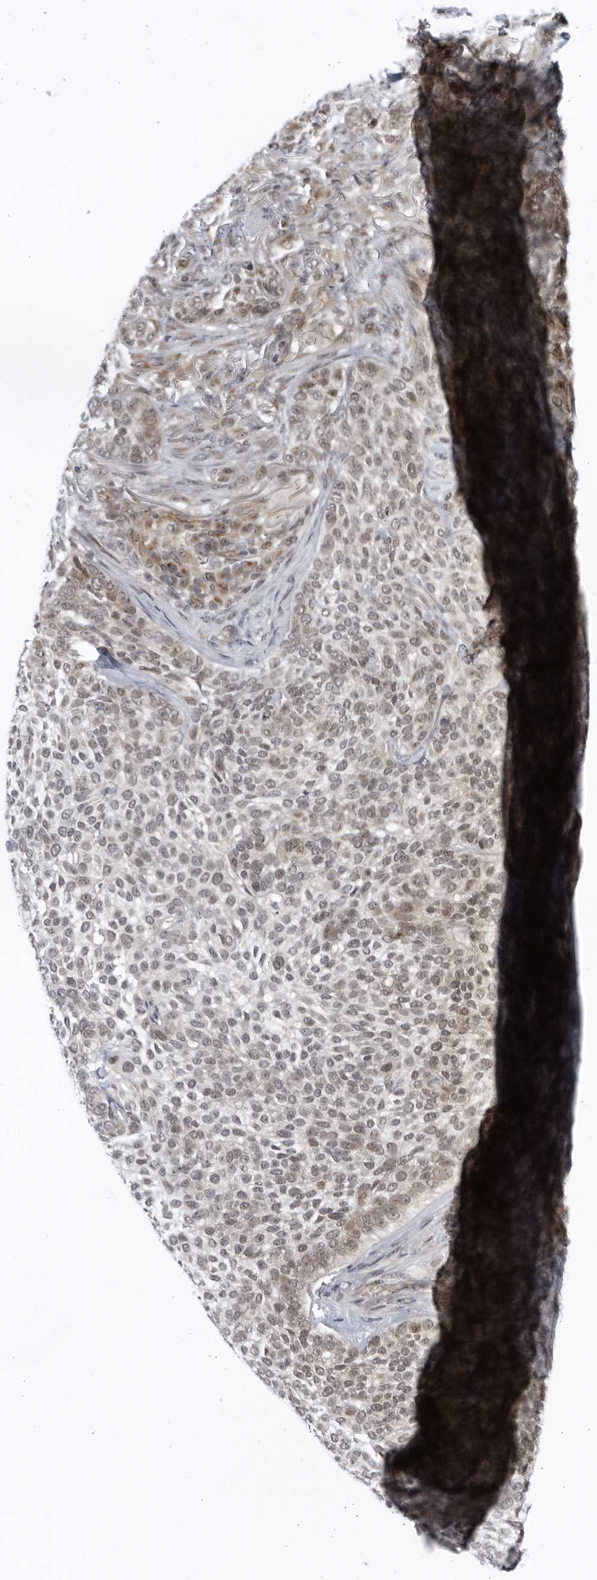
{"staining": {"intensity": "weak", "quantity": "25%-75%", "location": "nuclear"}, "tissue": "skin cancer", "cell_type": "Tumor cells", "image_type": "cancer", "snomed": [{"axis": "morphology", "description": "Basal cell carcinoma"}, {"axis": "topography", "description": "Skin"}], "caption": "Immunohistochemical staining of human skin cancer exhibits low levels of weak nuclear protein staining in about 25%-75% of tumor cells. The staining was performed using DAB to visualize the protein expression in brown, while the nuclei were stained in blue with hematoxylin (Magnification: 20x).", "gene": "ITGB3BP", "patient": {"sex": "female", "age": 64}}